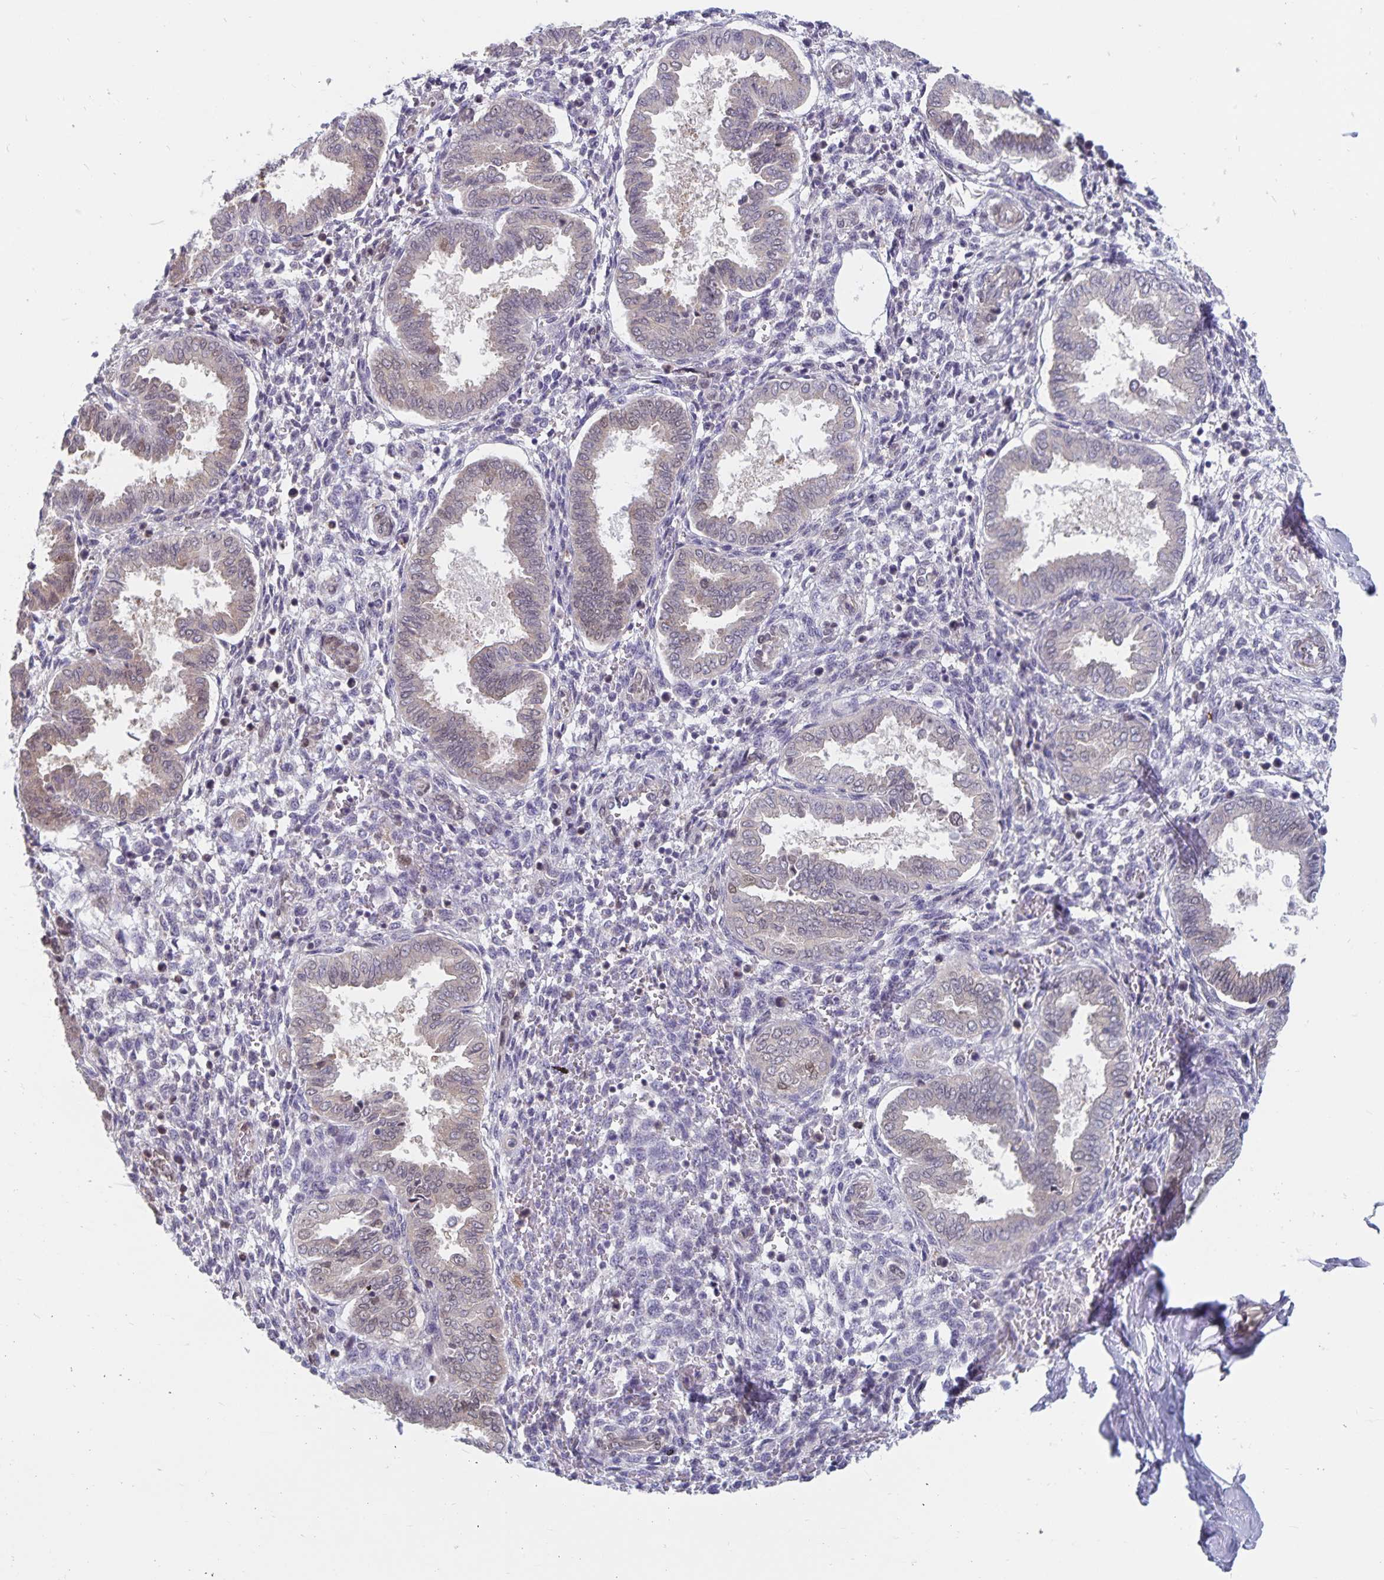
{"staining": {"intensity": "negative", "quantity": "none", "location": "none"}, "tissue": "endometrium", "cell_type": "Cells in endometrial stroma", "image_type": "normal", "snomed": [{"axis": "morphology", "description": "Normal tissue, NOS"}, {"axis": "topography", "description": "Endometrium"}], "caption": "DAB (3,3'-diaminobenzidine) immunohistochemical staining of benign endometrium exhibits no significant staining in cells in endometrial stroma. (DAB immunohistochemistry visualized using brightfield microscopy, high magnification).", "gene": "BAG6", "patient": {"sex": "female", "age": 24}}